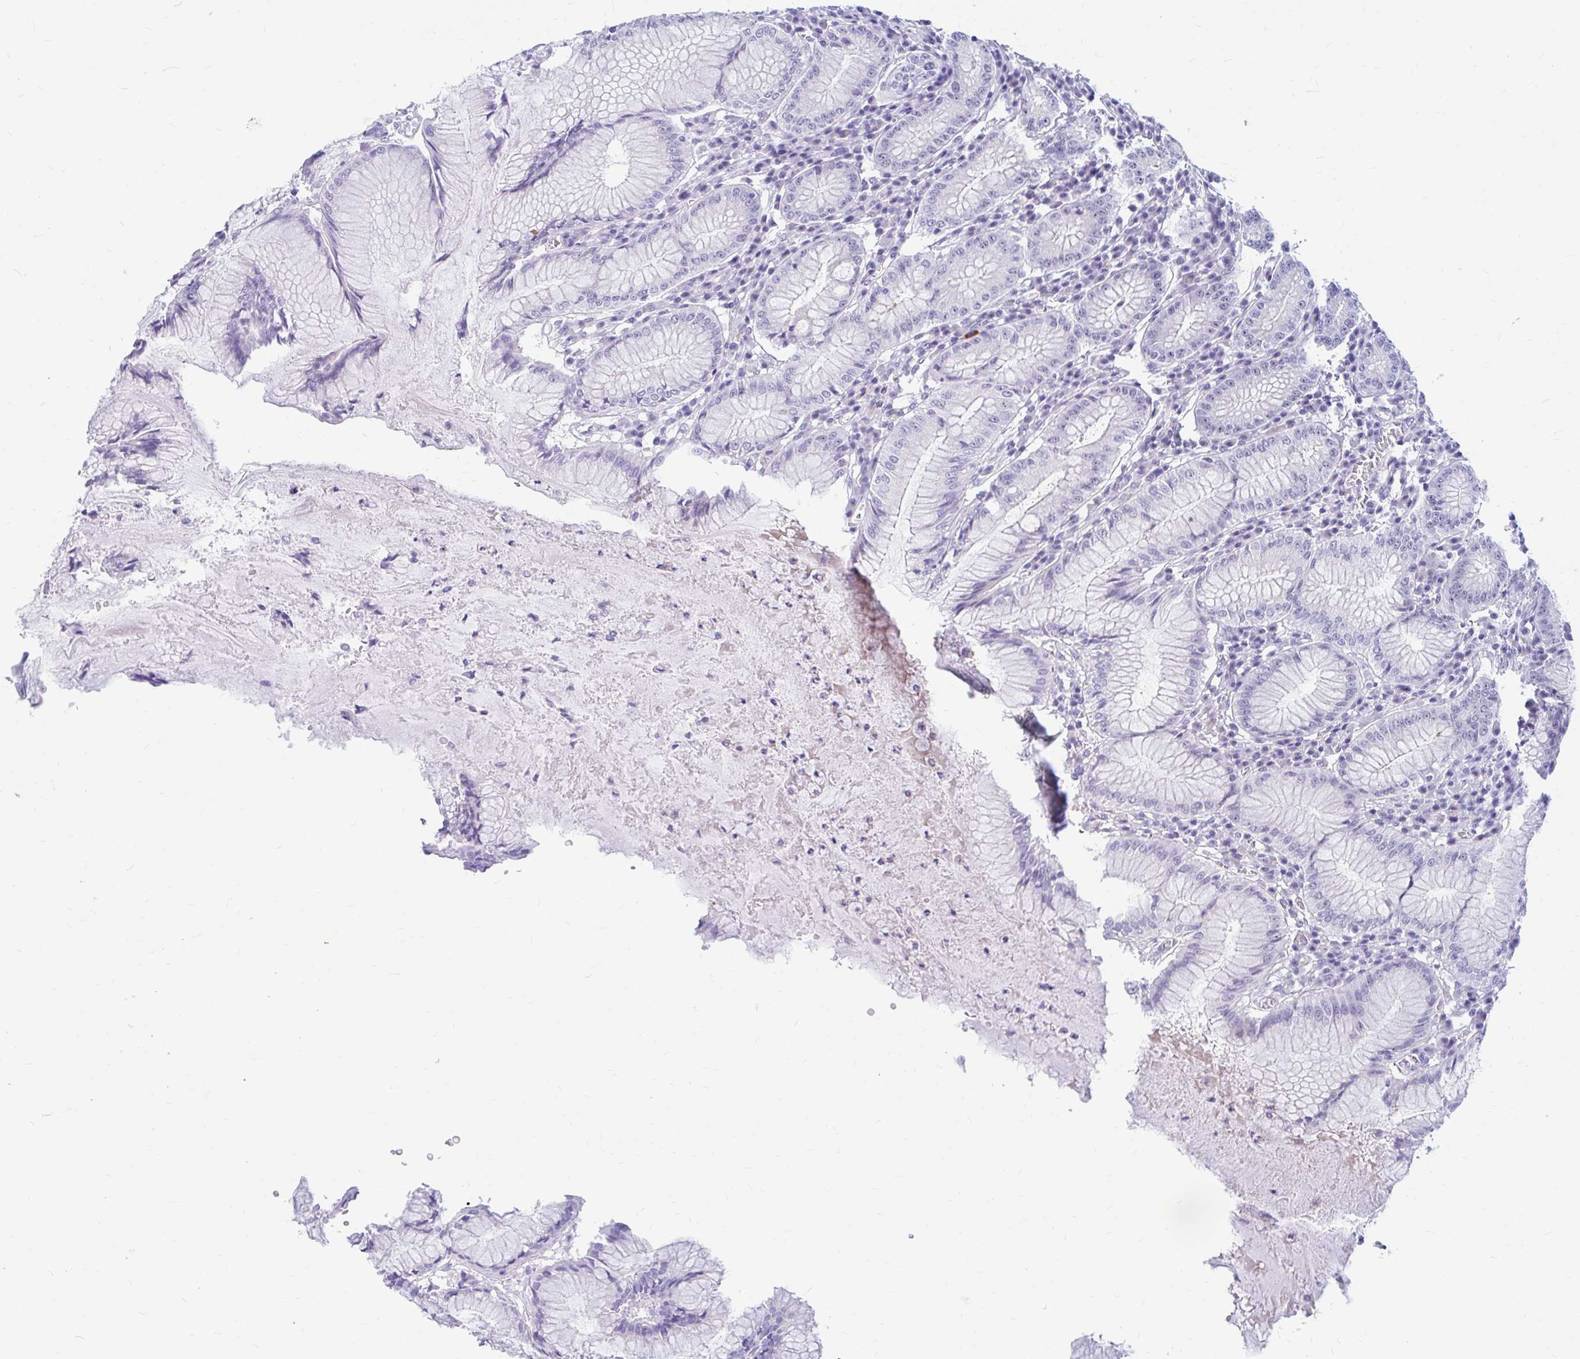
{"staining": {"intensity": "weak", "quantity": "25%-75%", "location": "nuclear"}, "tissue": "stomach", "cell_type": "Glandular cells", "image_type": "normal", "snomed": [{"axis": "morphology", "description": "Normal tissue, NOS"}, {"axis": "topography", "description": "Stomach"}], "caption": "Immunohistochemical staining of normal human stomach demonstrates weak nuclear protein staining in approximately 25%-75% of glandular cells. Nuclei are stained in blue.", "gene": "FTSJ3", "patient": {"sex": "male", "age": 55}}